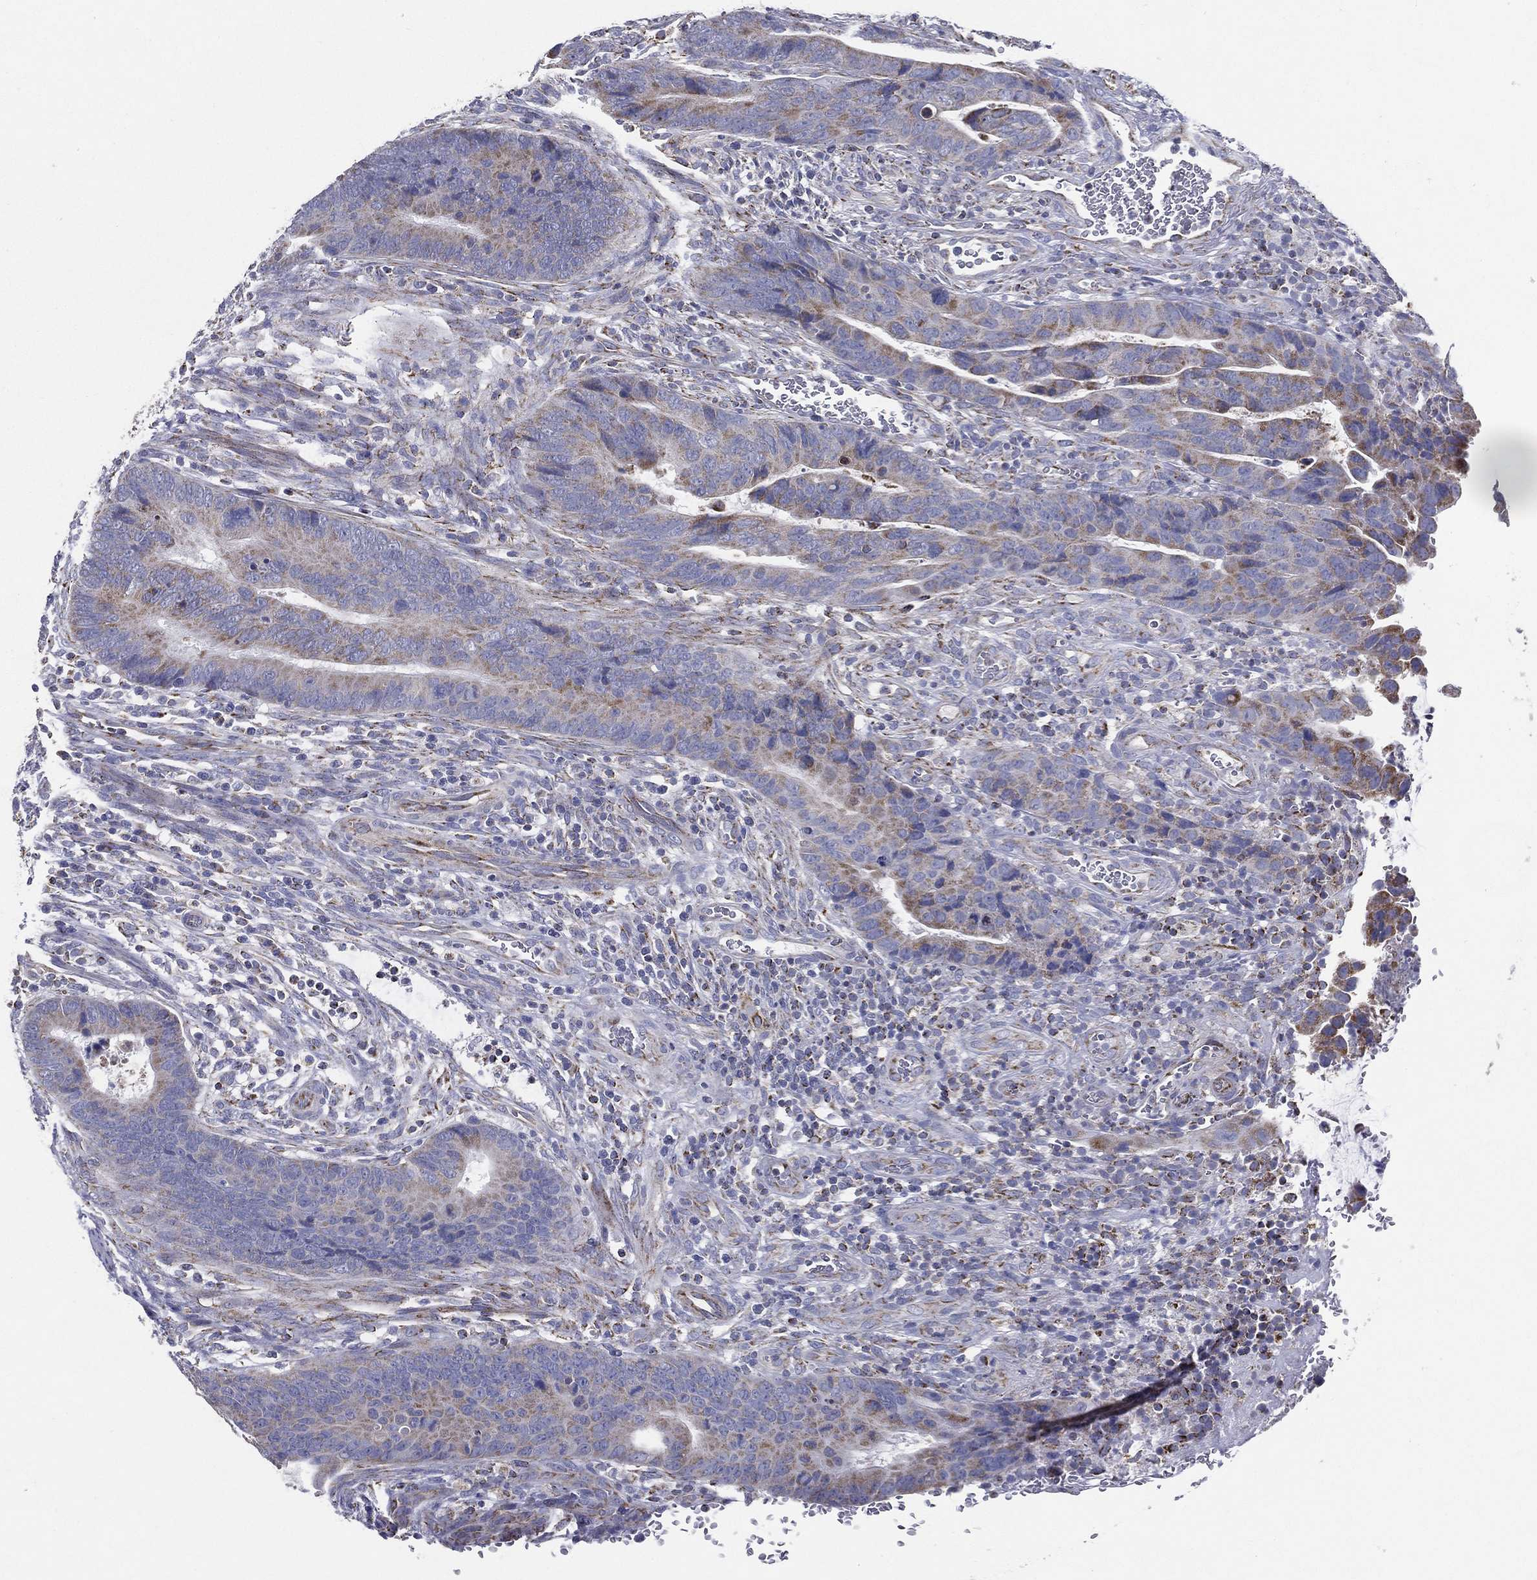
{"staining": {"intensity": "weak", "quantity": "25%-75%", "location": "cytoplasmic/membranous"}, "tissue": "colorectal cancer", "cell_type": "Tumor cells", "image_type": "cancer", "snomed": [{"axis": "morphology", "description": "Adenocarcinoma, NOS"}, {"axis": "topography", "description": "Colon"}], "caption": "Immunohistochemistry of human colorectal cancer (adenocarcinoma) reveals low levels of weak cytoplasmic/membranous staining in approximately 25%-75% of tumor cells.", "gene": "SFXN1", "patient": {"sex": "female", "age": 56}}